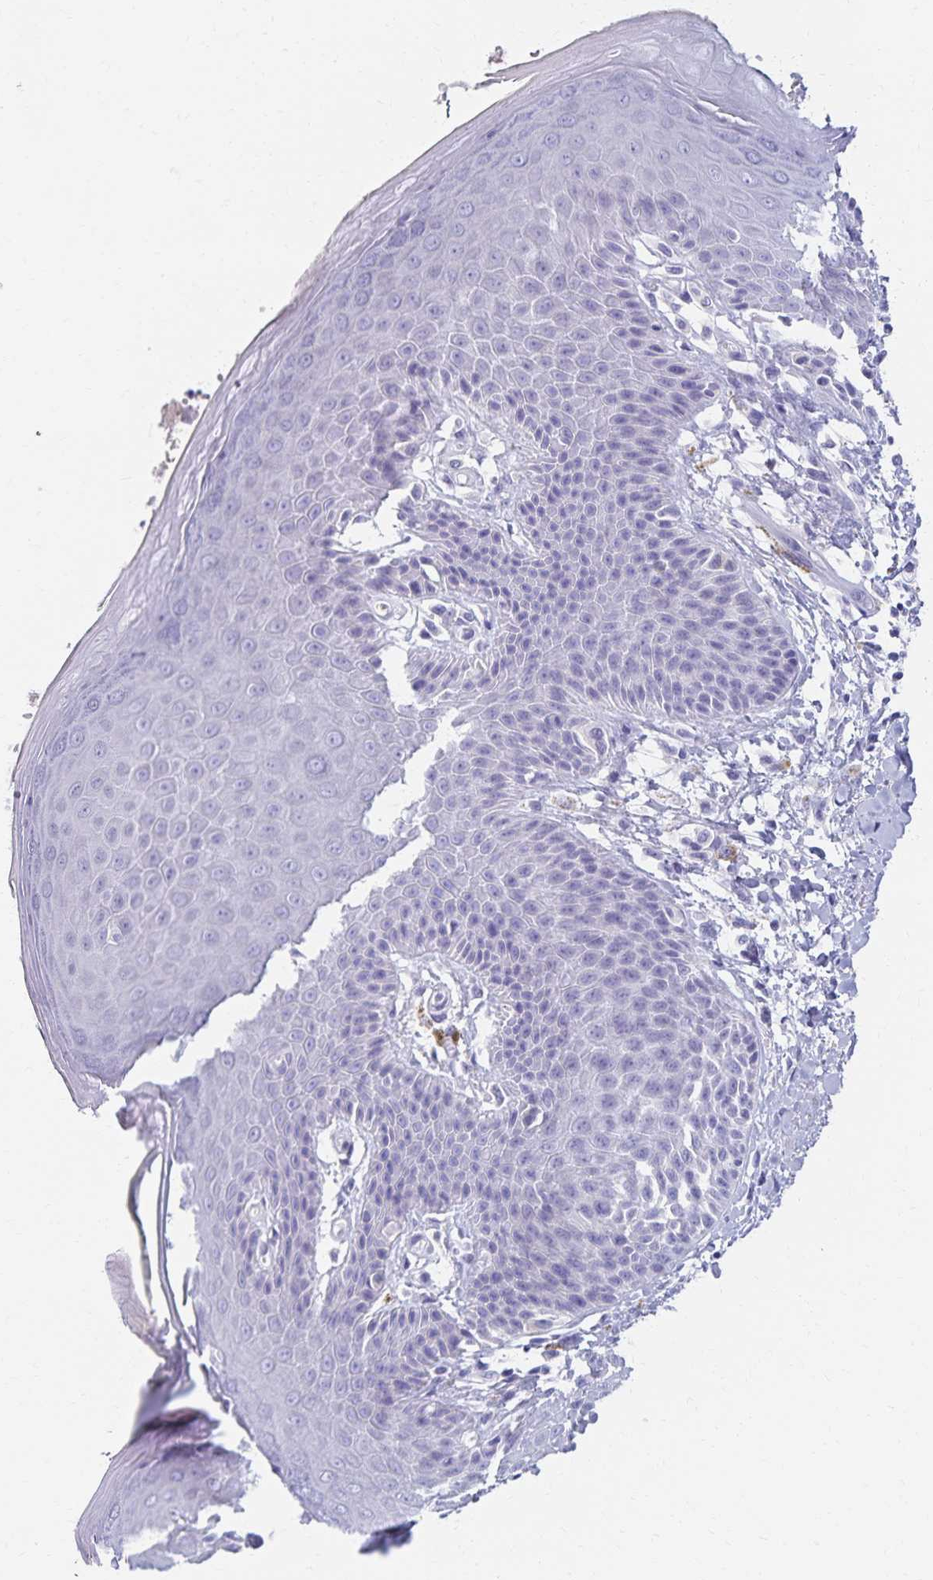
{"staining": {"intensity": "negative", "quantity": "none", "location": "none"}, "tissue": "skin", "cell_type": "Epidermal cells", "image_type": "normal", "snomed": [{"axis": "morphology", "description": "Normal tissue, NOS"}, {"axis": "topography", "description": "Anal"}, {"axis": "topography", "description": "Peripheral nerve tissue"}], "caption": "The micrograph displays no staining of epidermal cells in benign skin. Nuclei are stained in blue.", "gene": "C2orf50", "patient": {"sex": "male", "age": 51}}